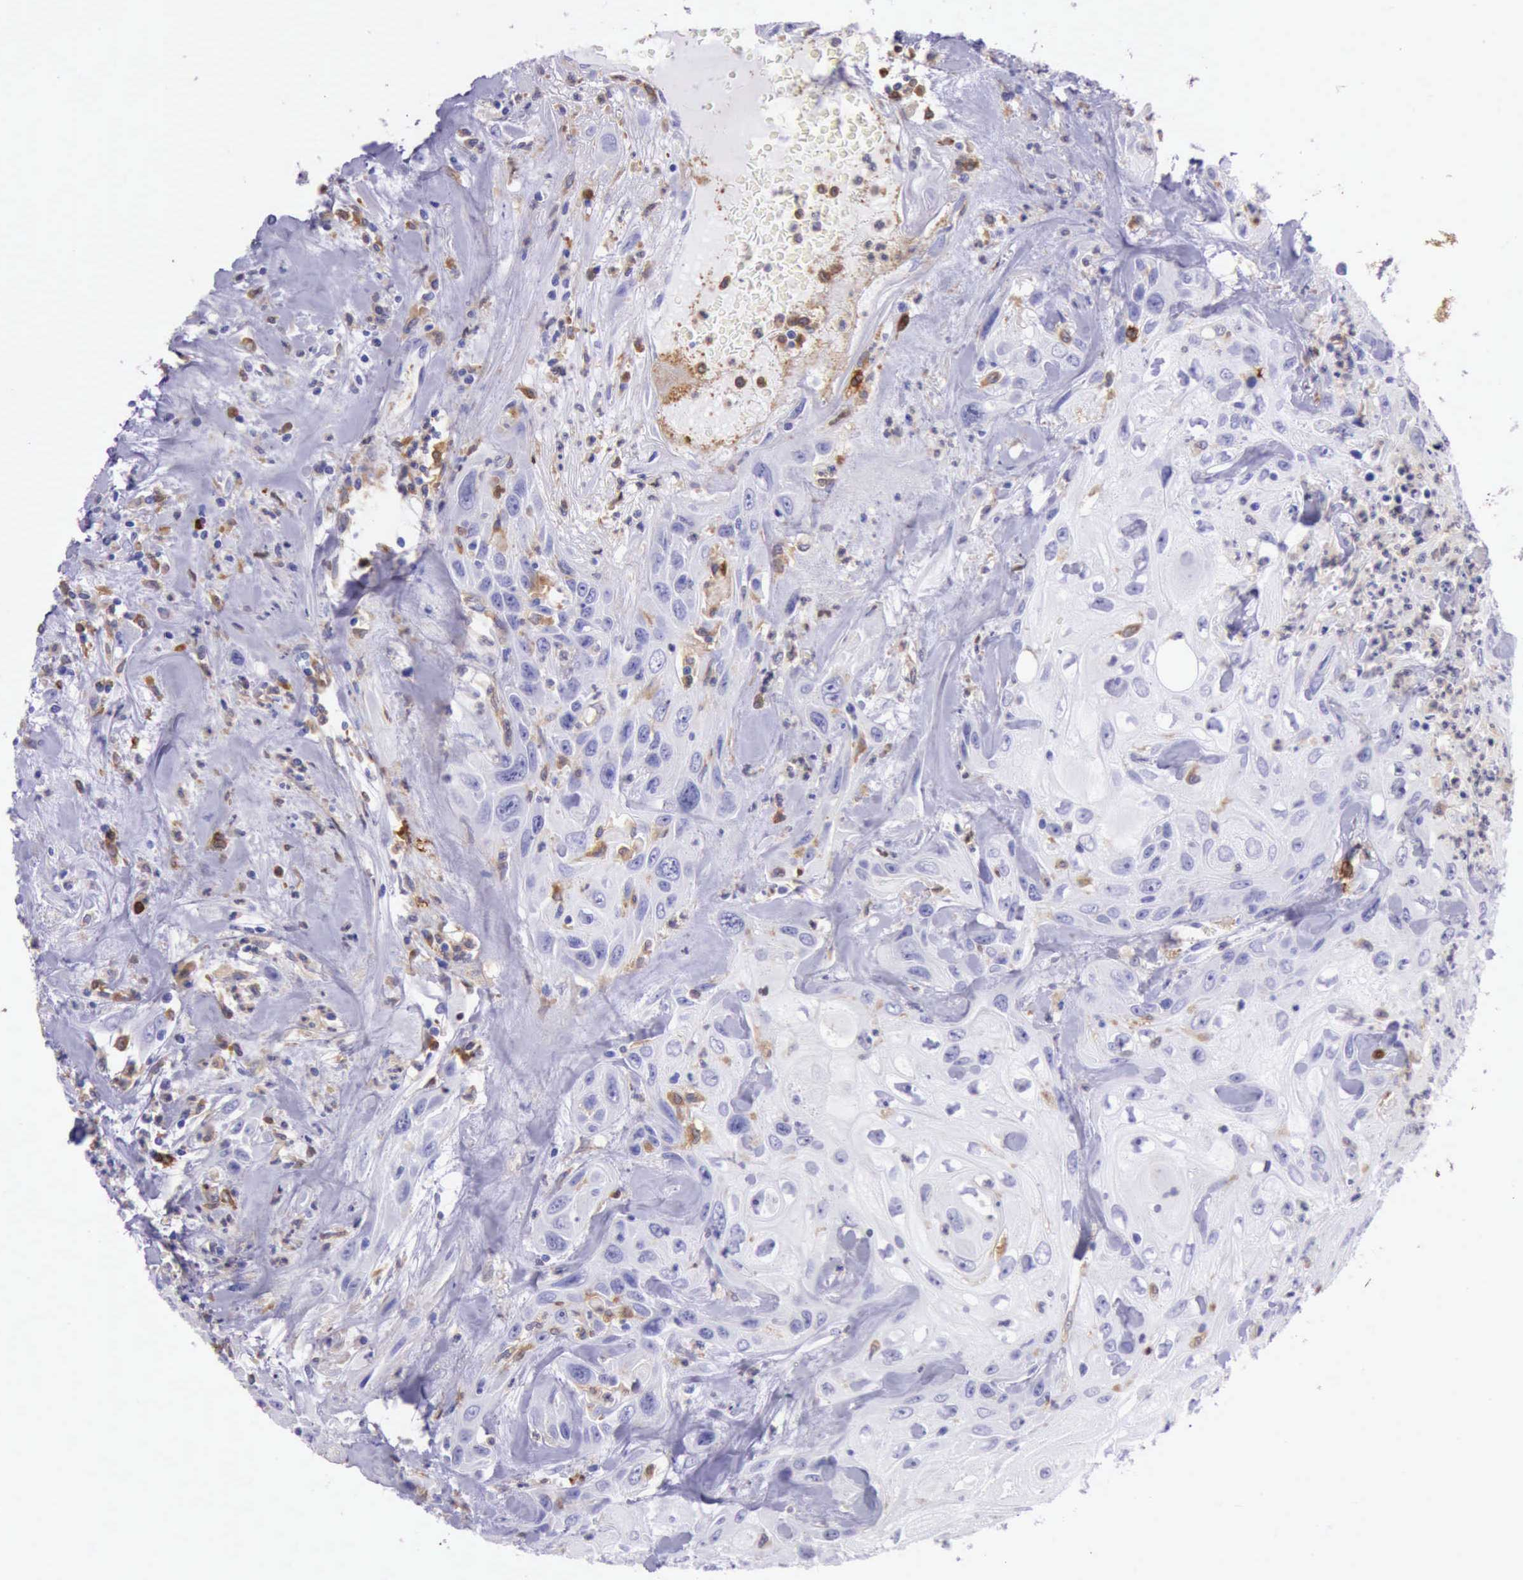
{"staining": {"intensity": "negative", "quantity": "none", "location": "none"}, "tissue": "urothelial cancer", "cell_type": "Tumor cells", "image_type": "cancer", "snomed": [{"axis": "morphology", "description": "Urothelial carcinoma, High grade"}, {"axis": "topography", "description": "Urinary bladder"}], "caption": "An immunohistochemistry image of high-grade urothelial carcinoma is shown. There is no staining in tumor cells of high-grade urothelial carcinoma.", "gene": "BTK", "patient": {"sex": "female", "age": 84}}